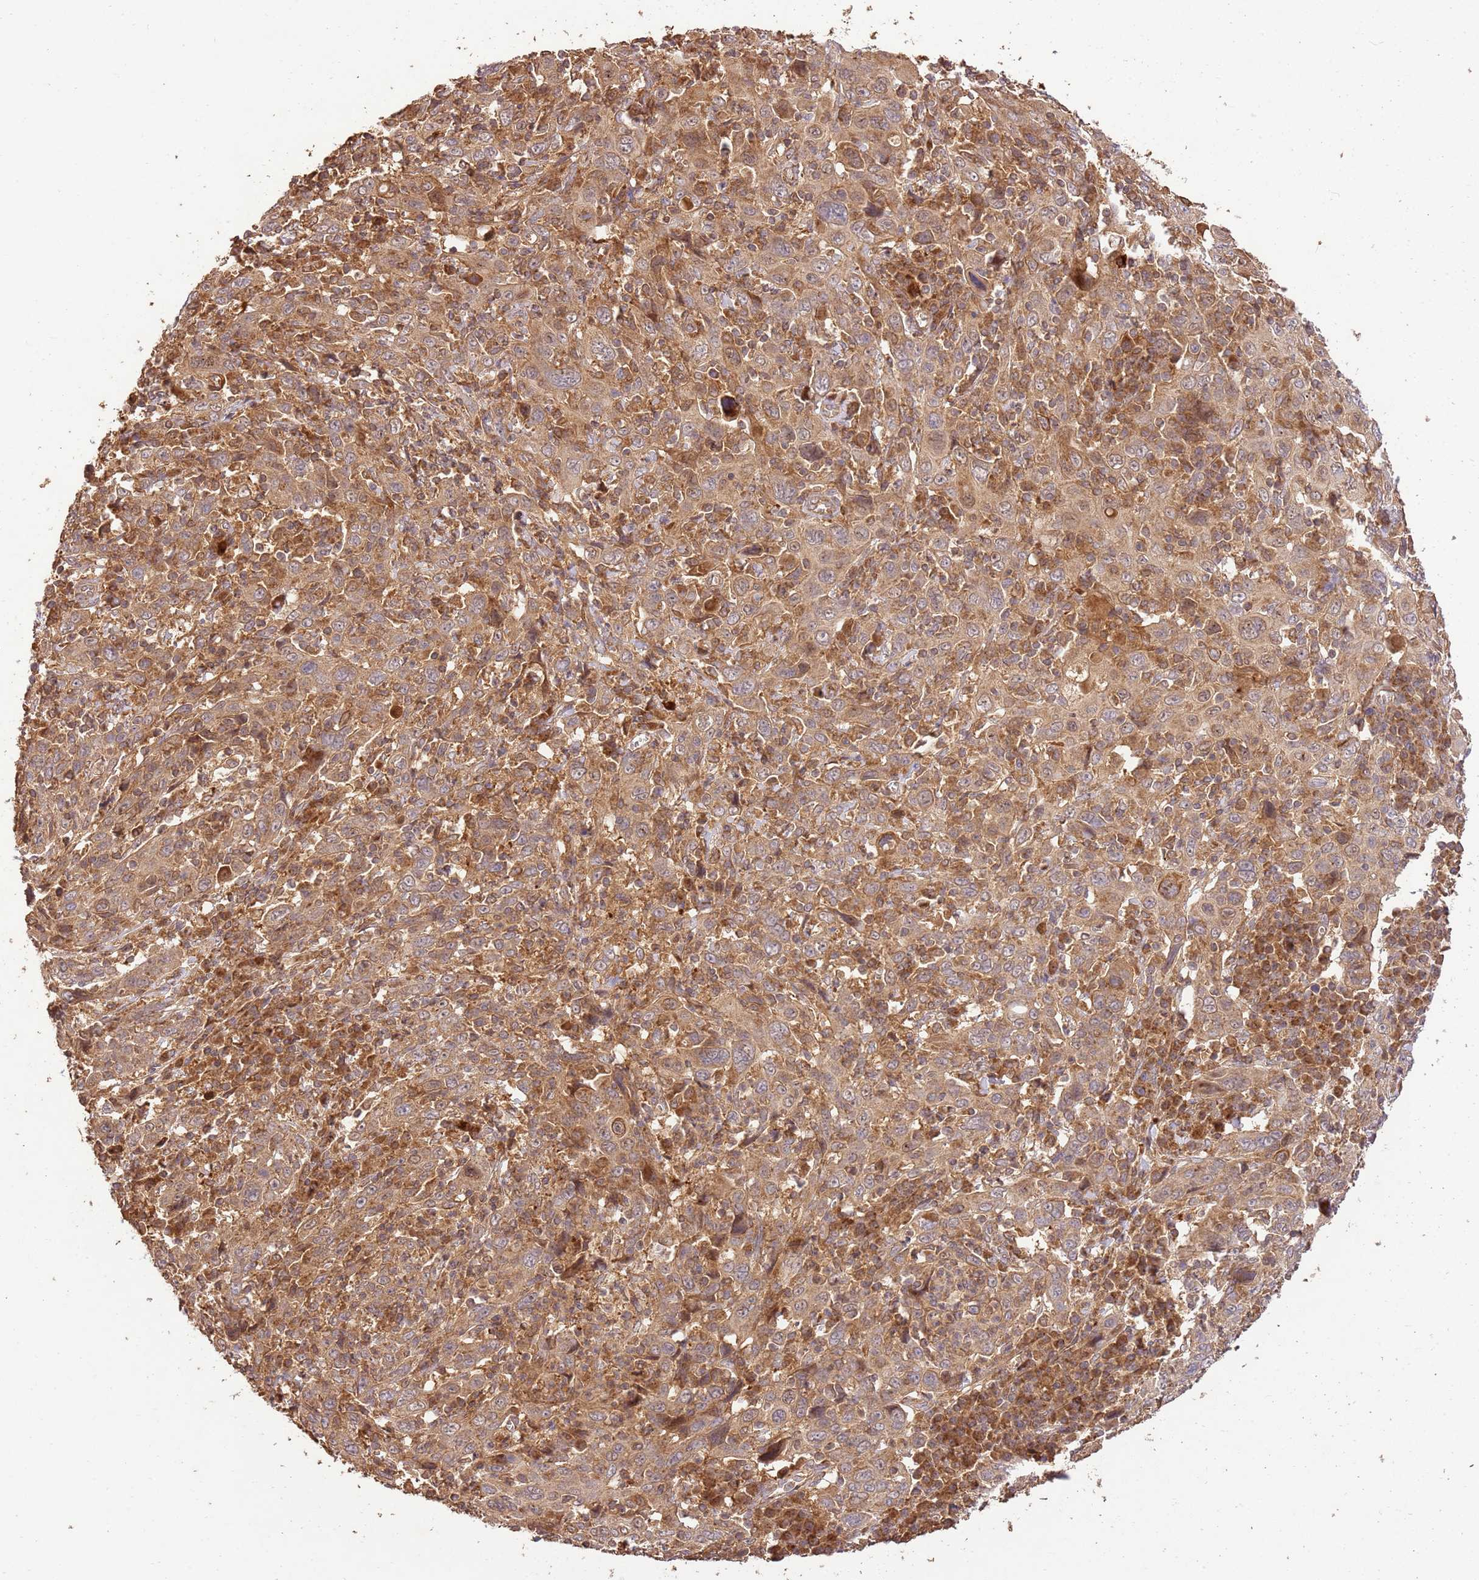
{"staining": {"intensity": "moderate", "quantity": ">75%", "location": "cytoplasmic/membranous"}, "tissue": "cervical cancer", "cell_type": "Tumor cells", "image_type": "cancer", "snomed": [{"axis": "morphology", "description": "Squamous cell carcinoma, NOS"}, {"axis": "topography", "description": "Cervix"}], "caption": "Tumor cells exhibit medium levels of moderate cytoplasmic/membranous staining in about >75% of cells in human cervical cancer.", "gene": "LRRC28", "patient": {"sex": "female", "age": 46}}